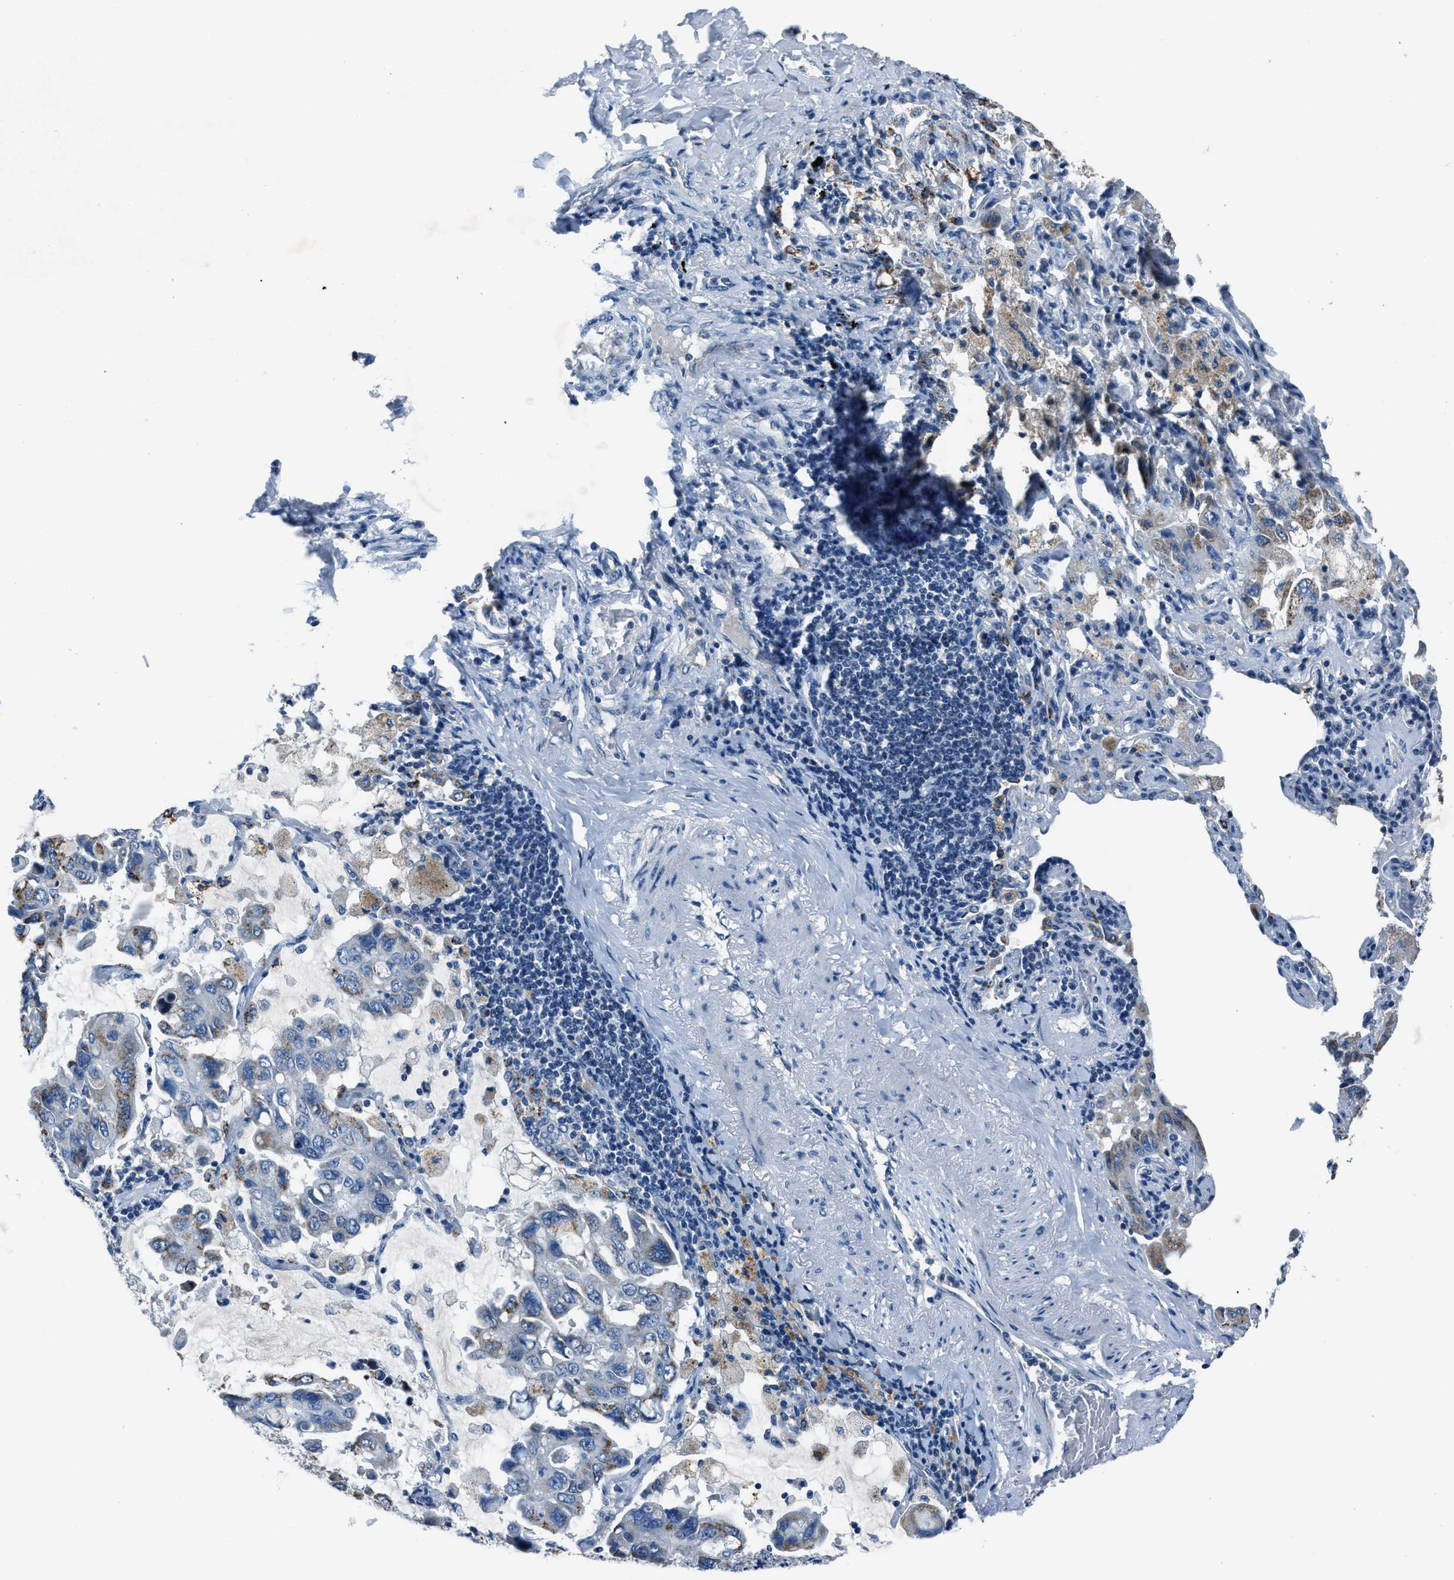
{"staining": {"intensity": "negative", "quantity": "none", "location": "none"}, "tissue": "lung cancer", "cell_type": "Tumor cells", "image_type": "cancer", "snomed": [{"axis": "morphology", "description": "Adenocarcinoma, NOS"}, {"axis": "topography", "description": "Lung"}], "caption": "Tumor cells are negative for protein expression in human lung cancer (adenocarcinoma).", "gene": "ADAM2", "patient": {"sex": "male", "age": 64}}